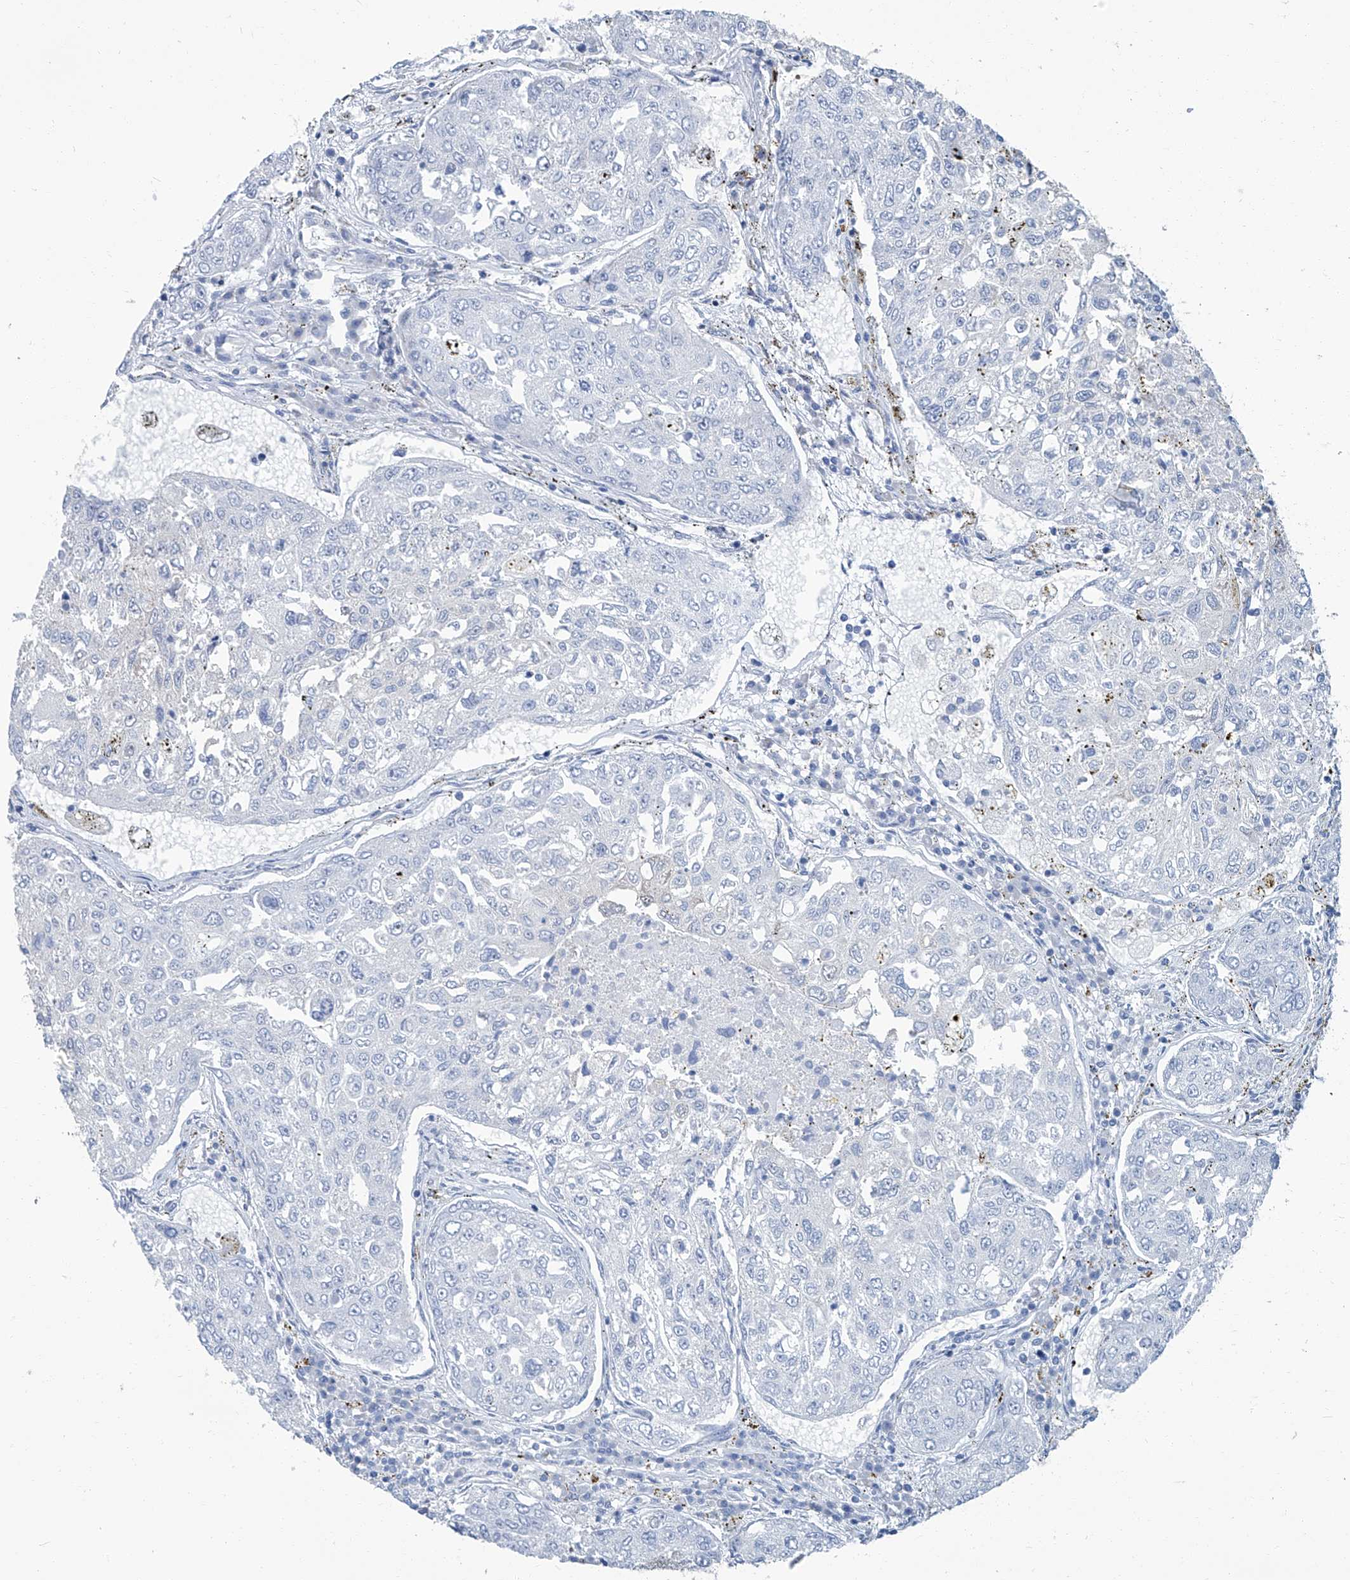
{"staining": {"intensity": "negative", "quantity": "none", "location": "none"}, "tissue": "urothelial cancer", "cell_type": "Tumor cells", "image_type": "cancer", "snomed": [{"axis": "morphology", "description": "Urothelial carcinoma, High grade"}, {"axis": "topography", "description": "Lymph node"}, {"axis": "topography", "description": "Urinary bladder"}], "caption": "High power microscopy image of an immunohistochemistry micrograph of high-grade urothelial carcinoma, revealing no significant expression in tumor cells.", "gene": "PFKL", "patient": {"sex": "male", "age": 51}}